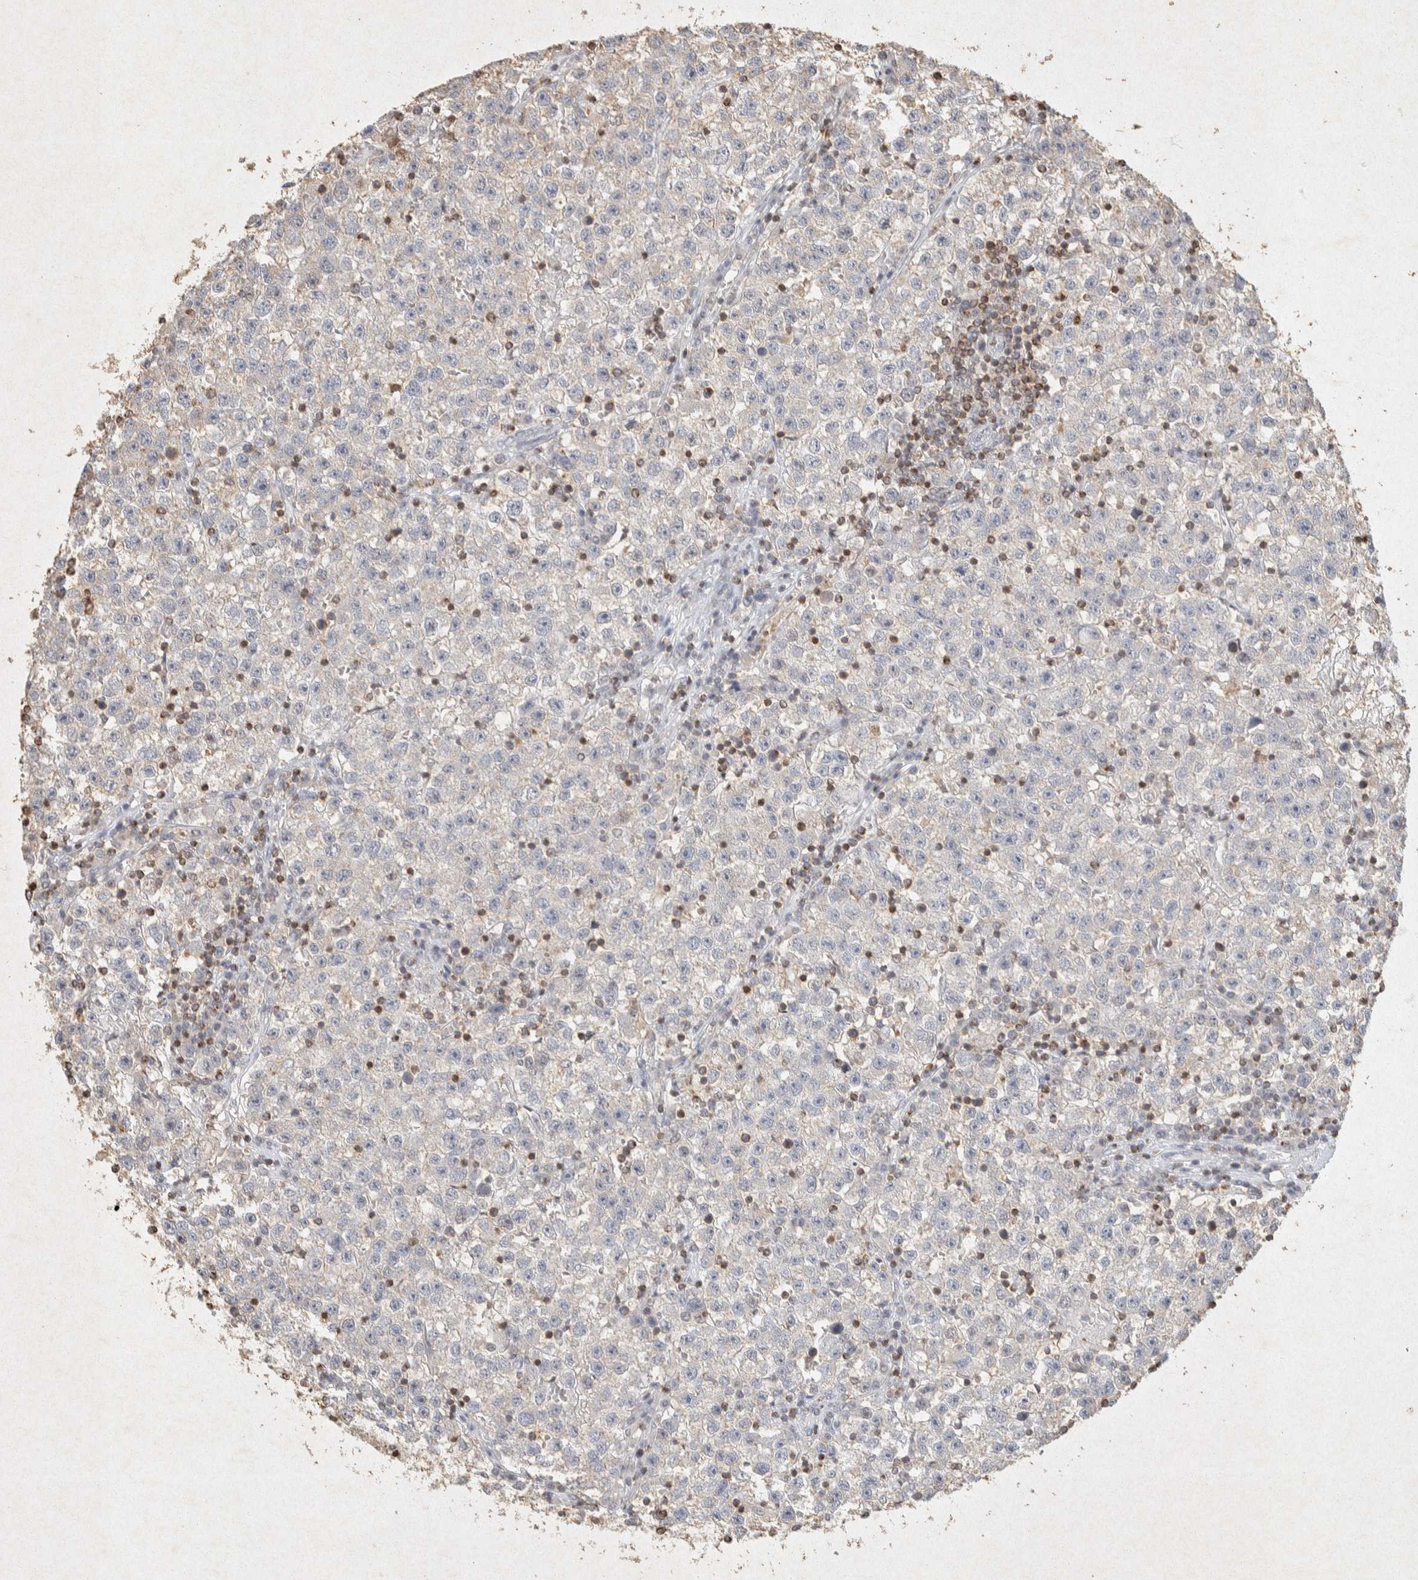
{"staining": {"intensity": "negative", "quantity": "none", "location": "none"}, "tissue": "testis cancer", "cell_type": "Tumor cells", "image_type": "cancer", "snomed": [{"axis": "morphology", "description": "Seminoma, NOS"}, {"axis": "topography", "description": "Testis"}], "caption": "Immunohistochemistry (IHC) of human testis seminoma shows no staining in tumor cells. Nuclei are stained in blue.", "gene": "RAC2", "patient": {"sex": "male", "age": 22}}